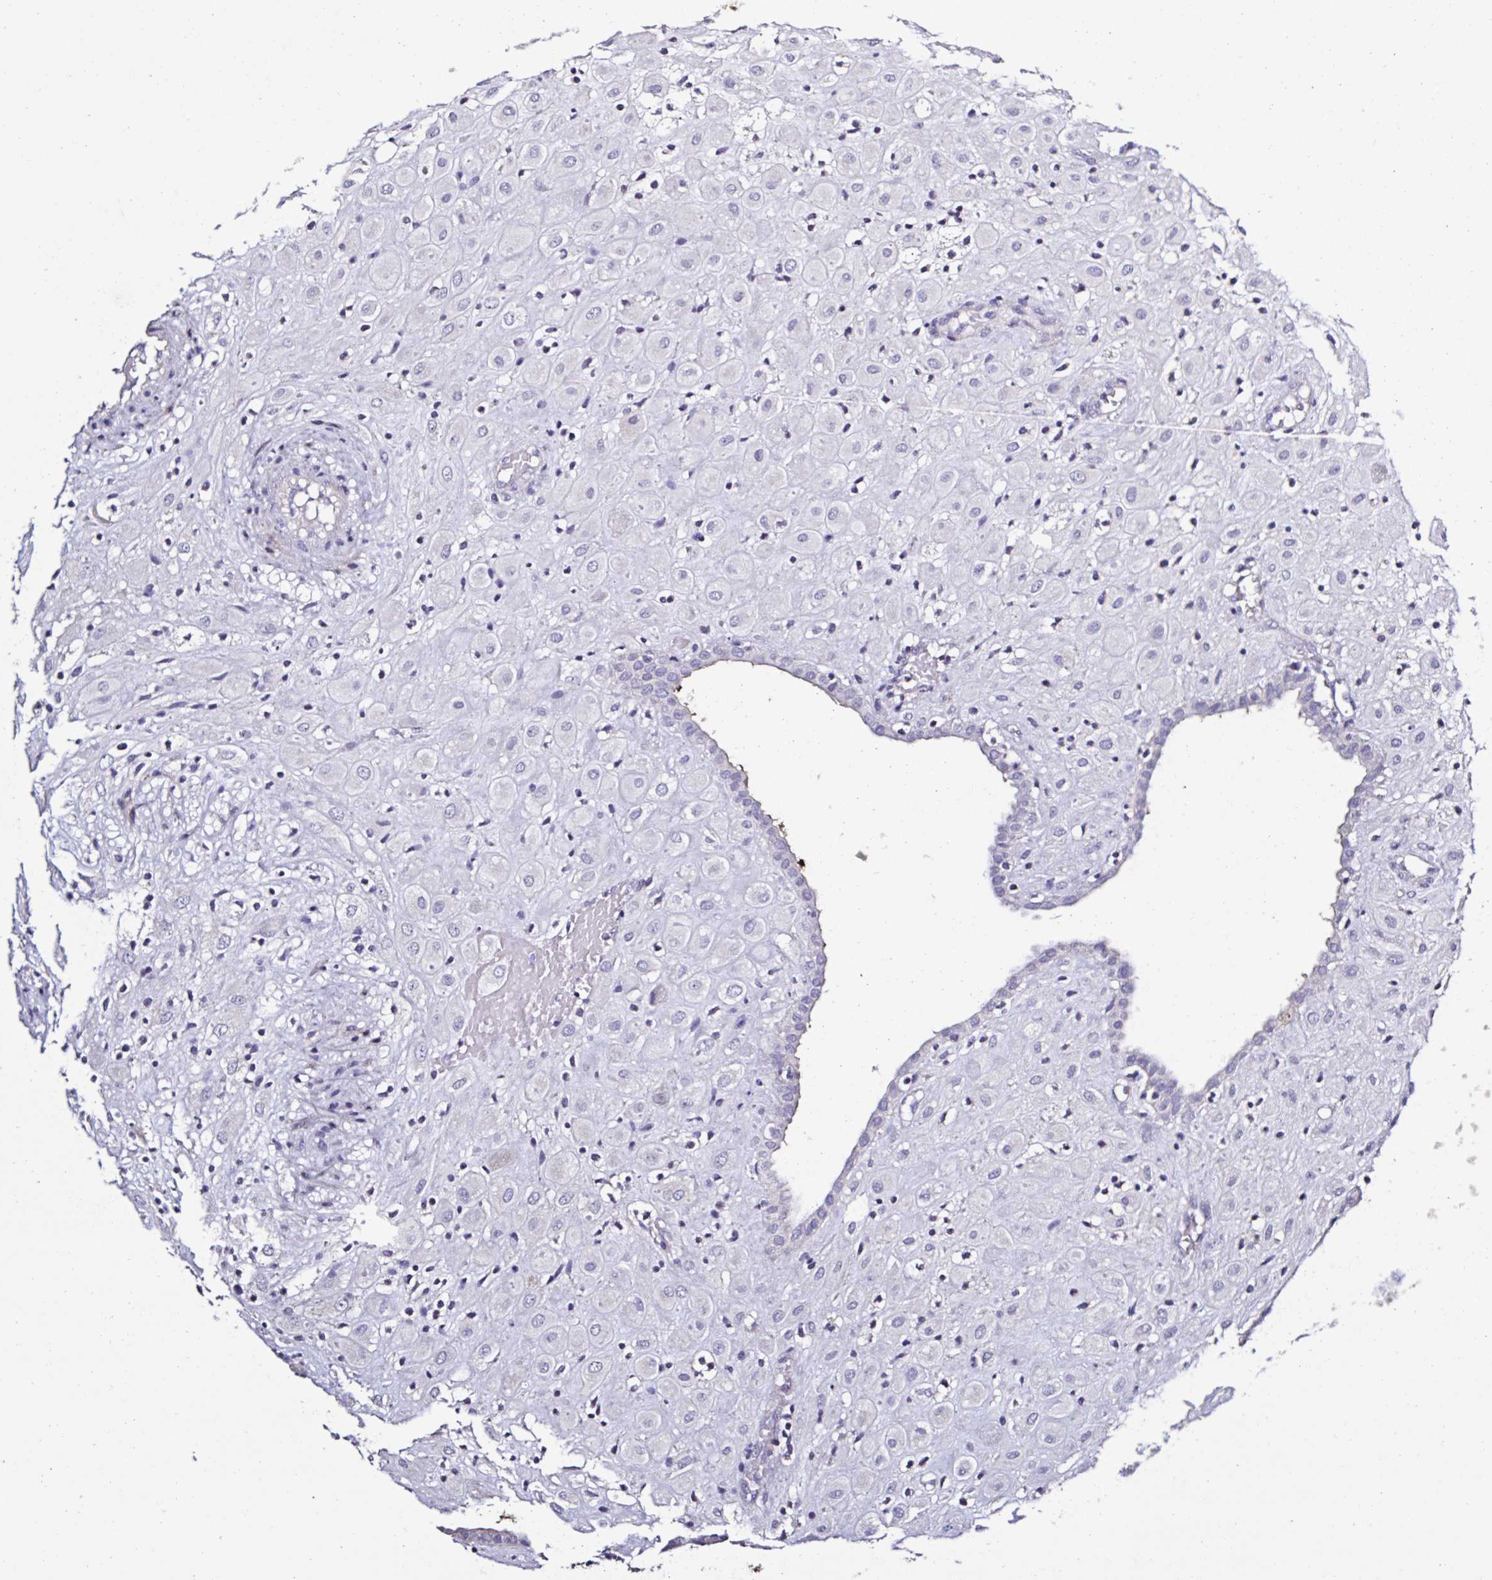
{"staining": {"intensity": "negative", "quantity": "none", "location": "none"}, "tissue": "placenta", "cell_type": "Decidual cells", "image_type": "normal", "snomed": [{"axis": "morphology", "description": "Normal tissue, NOS"}, {"axis": "topography", "description": "Placenta"}], "caption": "Immunohistochemical staining of normal human placenta shows no significant positivity in decidual cells.", "gene": "PLA2G4E", "patient": {"sex": "female", "age": 24}}